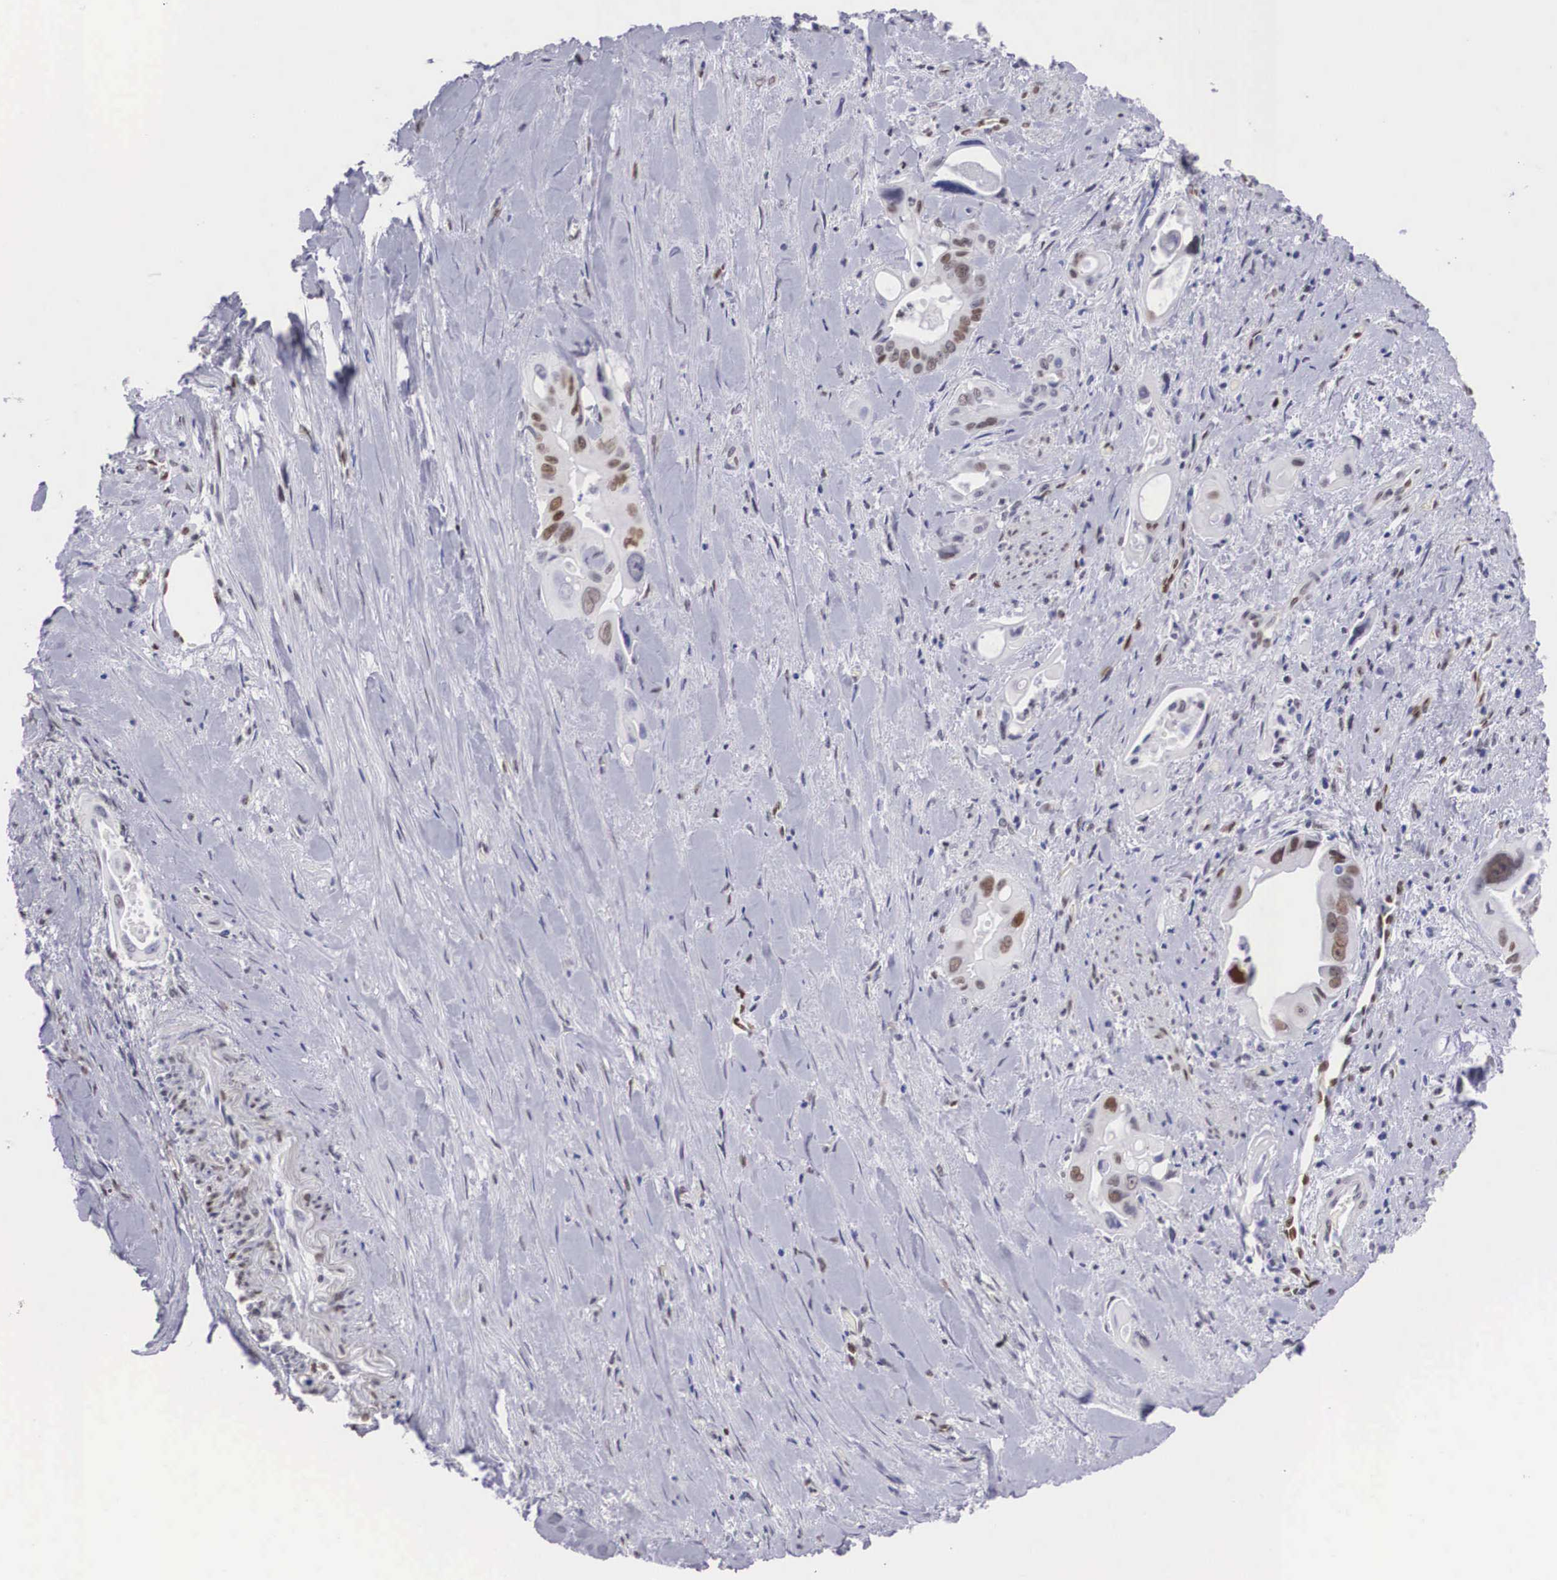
{"staining": {"intensity": "moderate", "quantity": "25%-75%", "location": "nuclear"}, "tissue": "pancreatic cancer", "cell_type": "Tumor cells", "image_type": "cancer", "snomed": [{"axis": "morphology", "description": "Adenocarcinoma, NOS"}, {"axis": "topography", "description": "Pancreas"}], "caption": "Protein staining displays moderate nuclear staining in about 25%-75% of tumor cells in adenocarcinoma (pancreatic).", "gene": "HMGN5", "patient": {"sex": "male", "age": 77}}